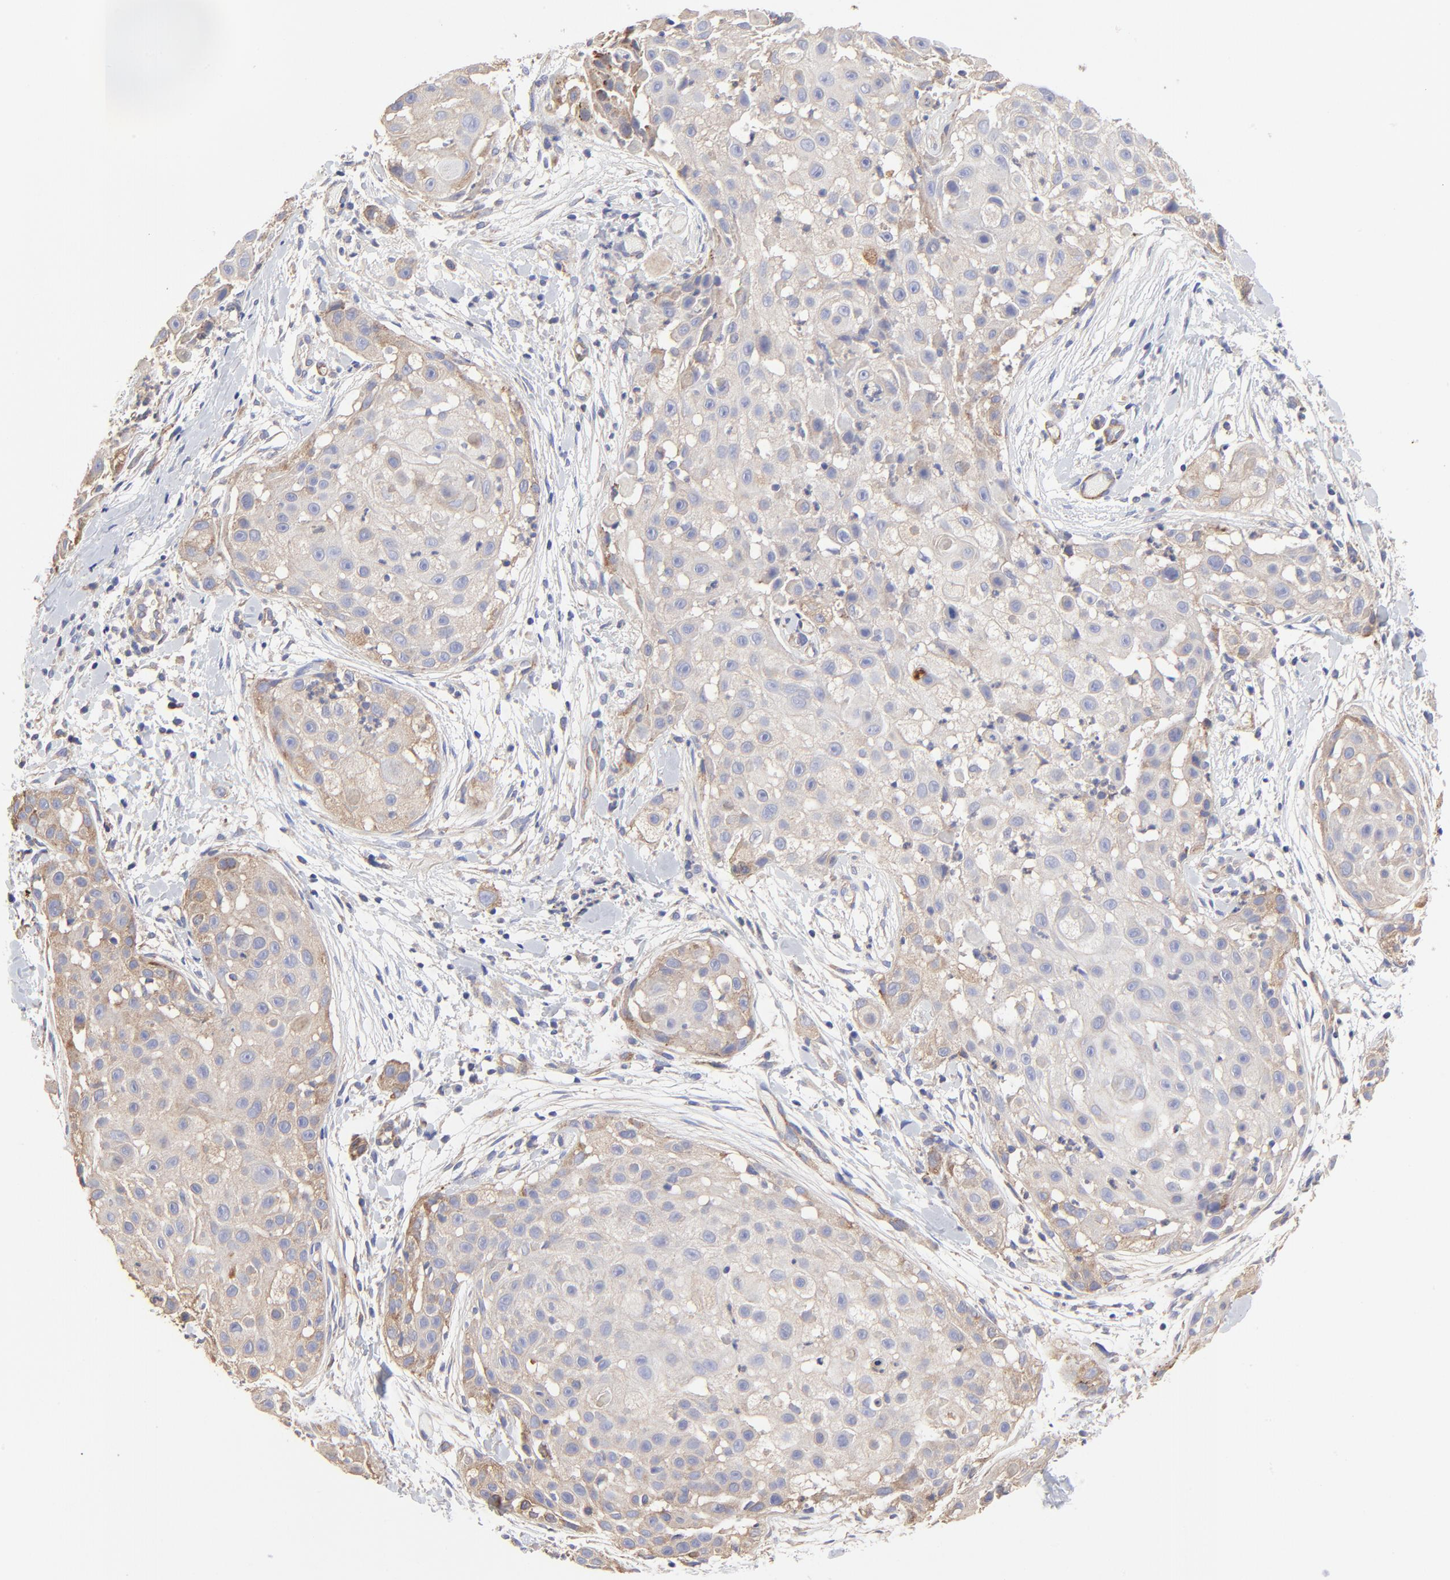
{"staining": {"intensity": "weak", "quantity": ">75%", "location": "cytoplasmic/membranous"}, "tissue": "skin cancer", "cell_type": "Tumor cells", "image_type": "cancer", "snomed": [{"axis": "morphology", "description": "Squamous cell carcinoma, NOS"}, {"axis": "topography", "description": "Skin"}], "caption": "Protein staining of skin squamous cell carcinoma tissue demonstrates weak cytoplasmic/membranous positivity in about >75% of tumor cells.", "gene": "SULF2", "patient": {"sex": "female", "age": 57}}